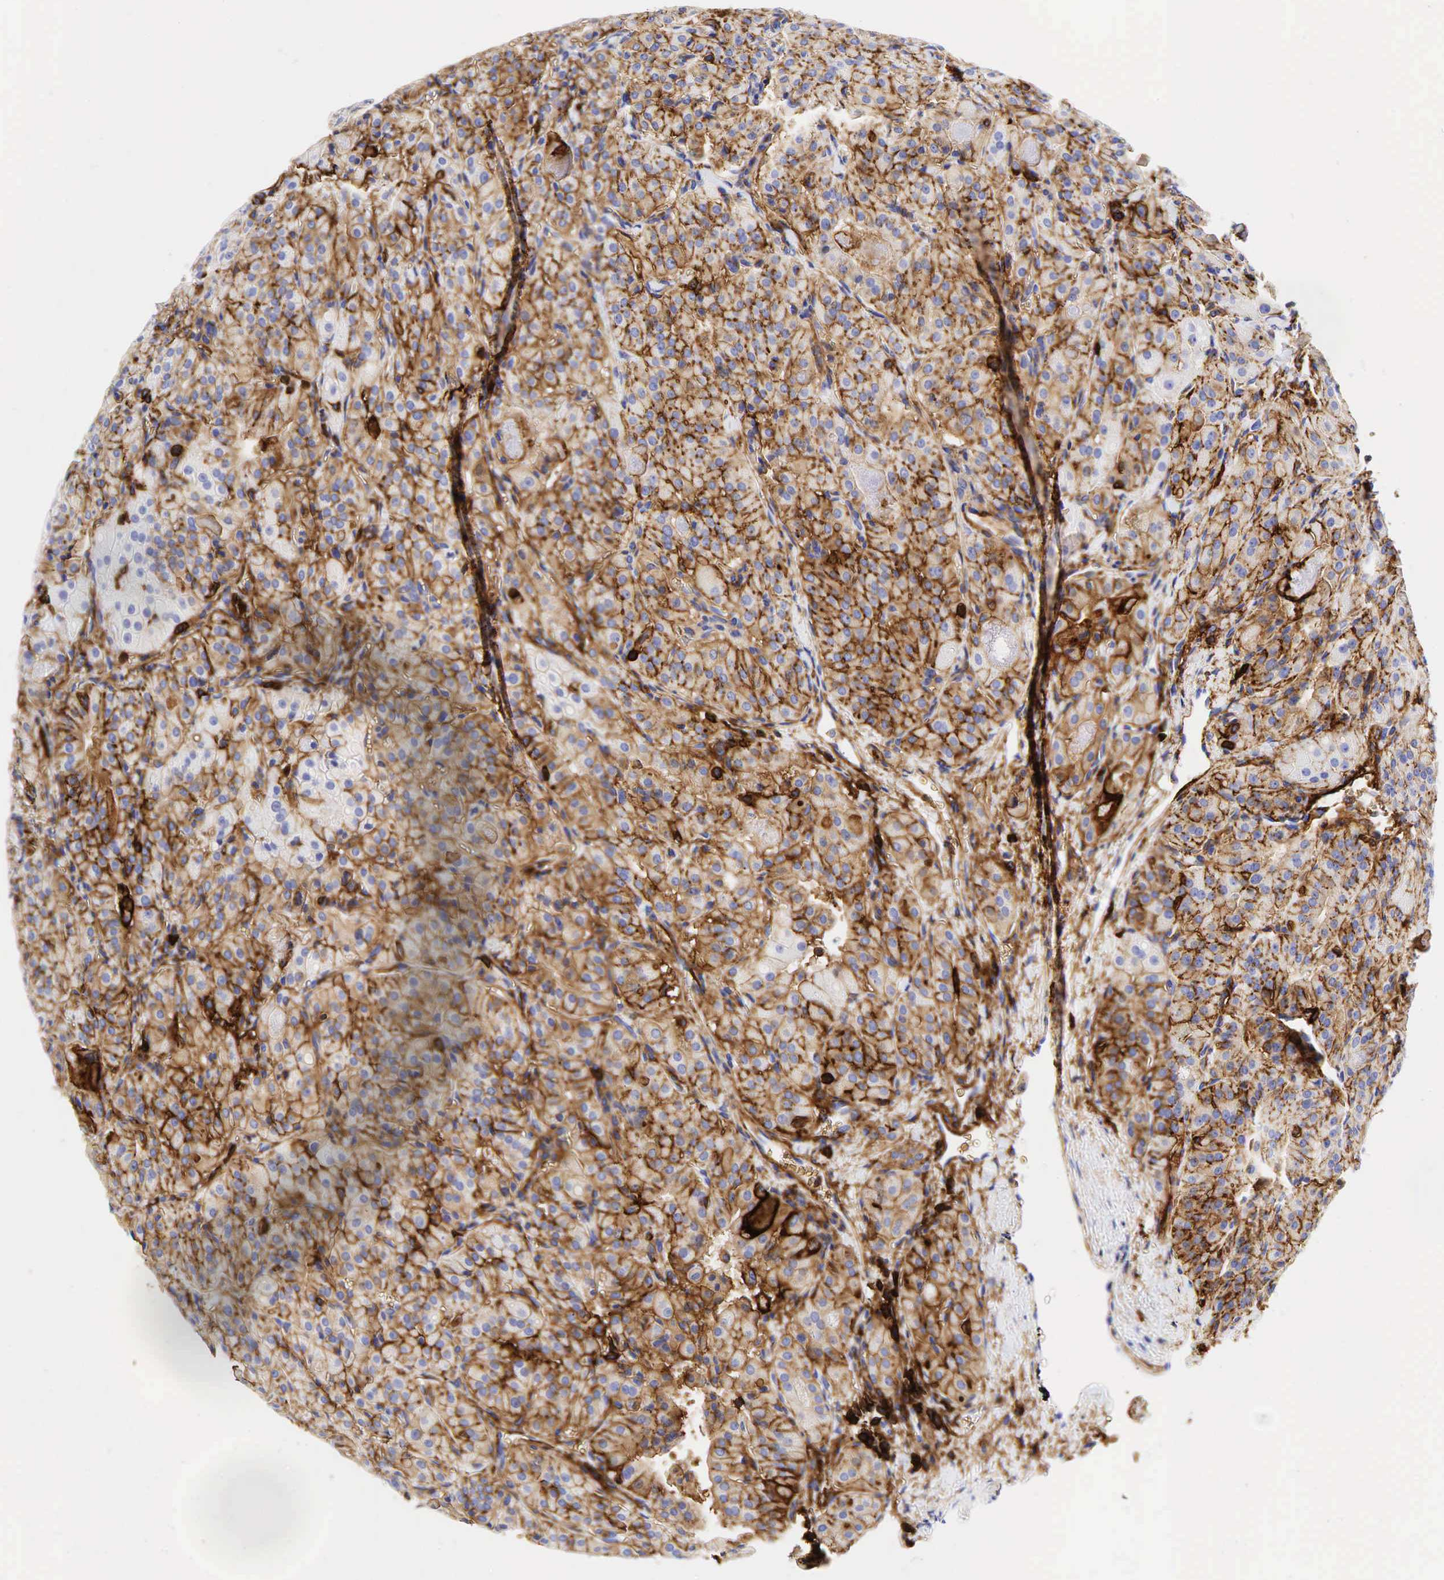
{"staining": {"intensity": "moderate", "quantity": ">75%", "location": "cytoplasmic/membranous"}, "tissue": "thyroid cancer", "cell_type": "Tumor cells", "image_type": "cancer", "snomed": [{"axis": "morphology", "description": "Carcinoma, NOS"}, {"axis": "topography", "description": "Thyroid gland"}], "caption": "An immunohistochemistry (IHC) micrograph of neoplastic tissue is shown. Protein staining in brown labels moderate cytoplasmic/membranous positivity in thyroid cancer (carcinoma) within tumor cells.", "gene": "CD44", "patient": {"sex": "male", "age": 76}}